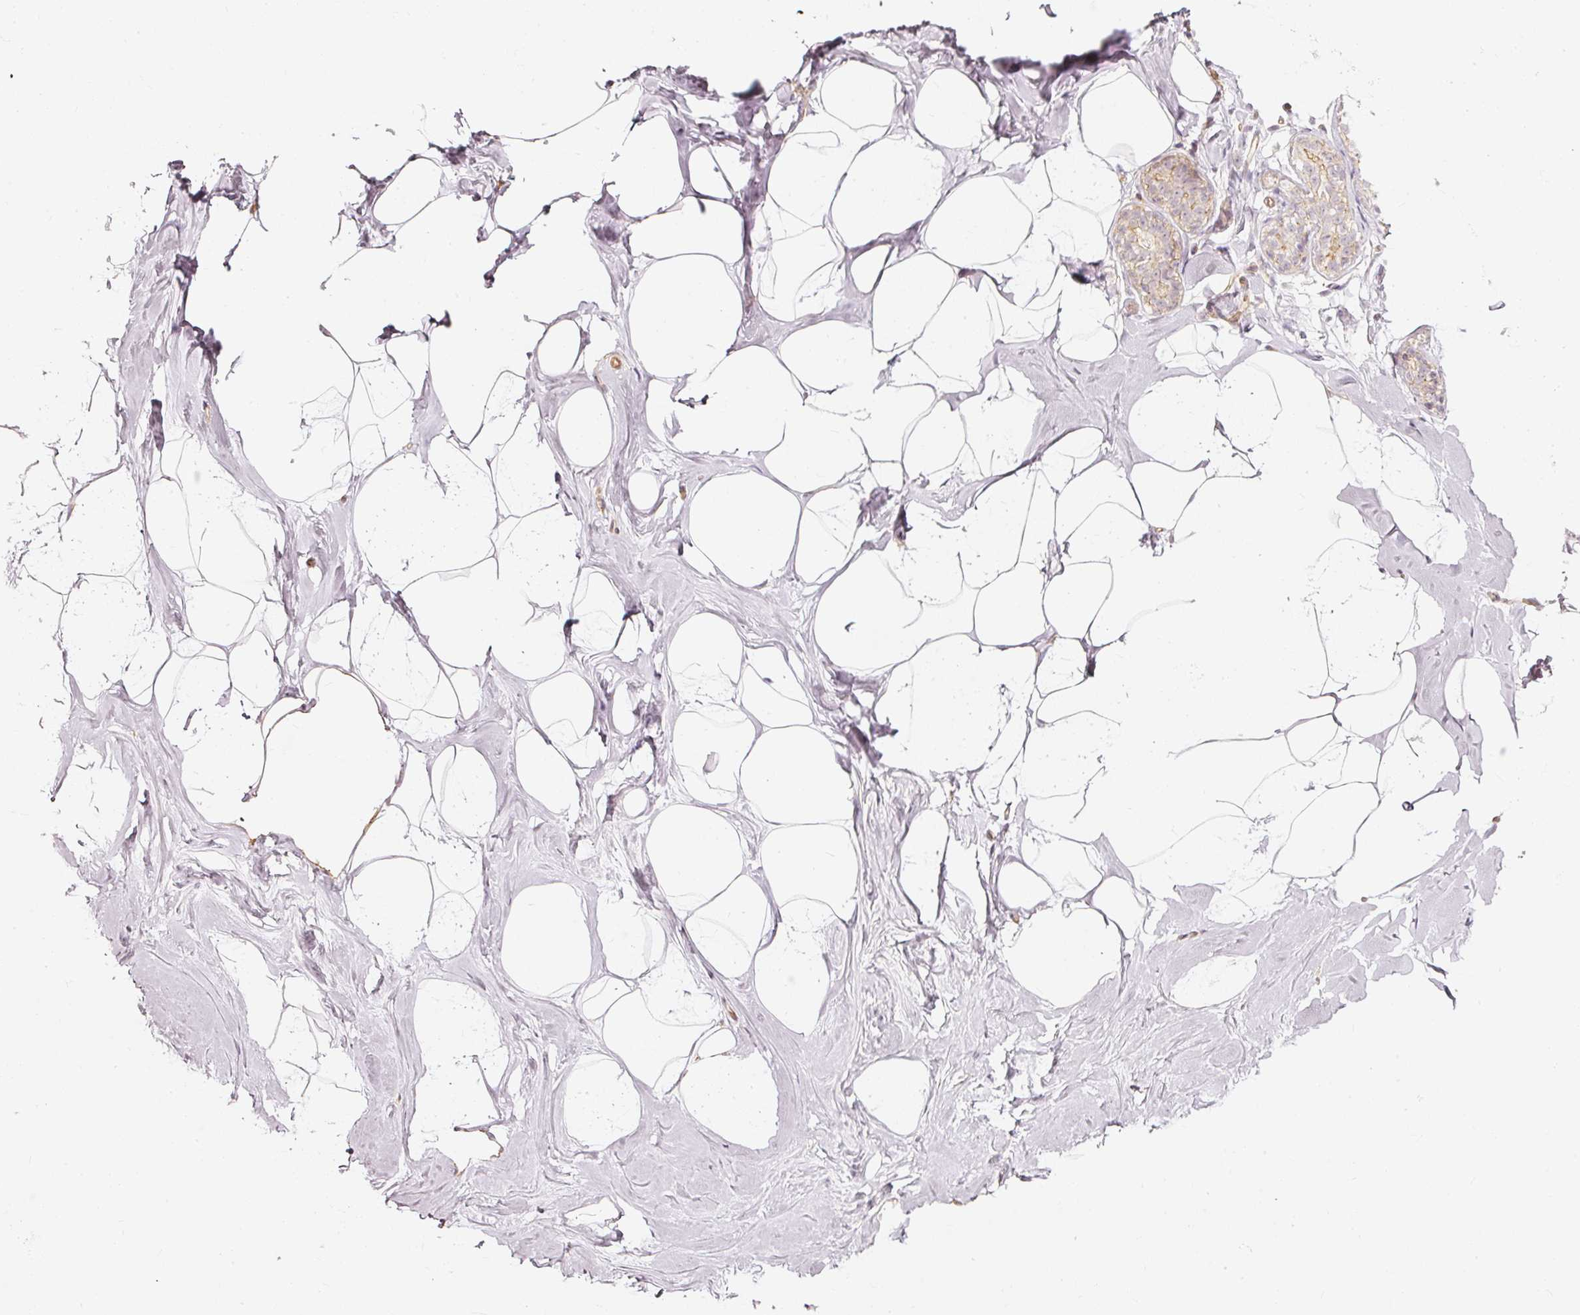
{"staining": {"intensity": "negative", "quantity": "none", "location": "none"}, "tissue": "breast", "cell_type": "Adipocytes", "image_type": "normal", "snomed": [{"axis": "morphology", "description": "Normal tissue, NOS"}, {"axis": "topography", "description": "Breast"}], "caption": "Immunohistochemistry (IHC) histopathology image of normal breast stained for a protein (brown), which exhibits no staining in adipocytes.", "gene": "DRD2", "patient": {"sex": "female", "age": 32}}